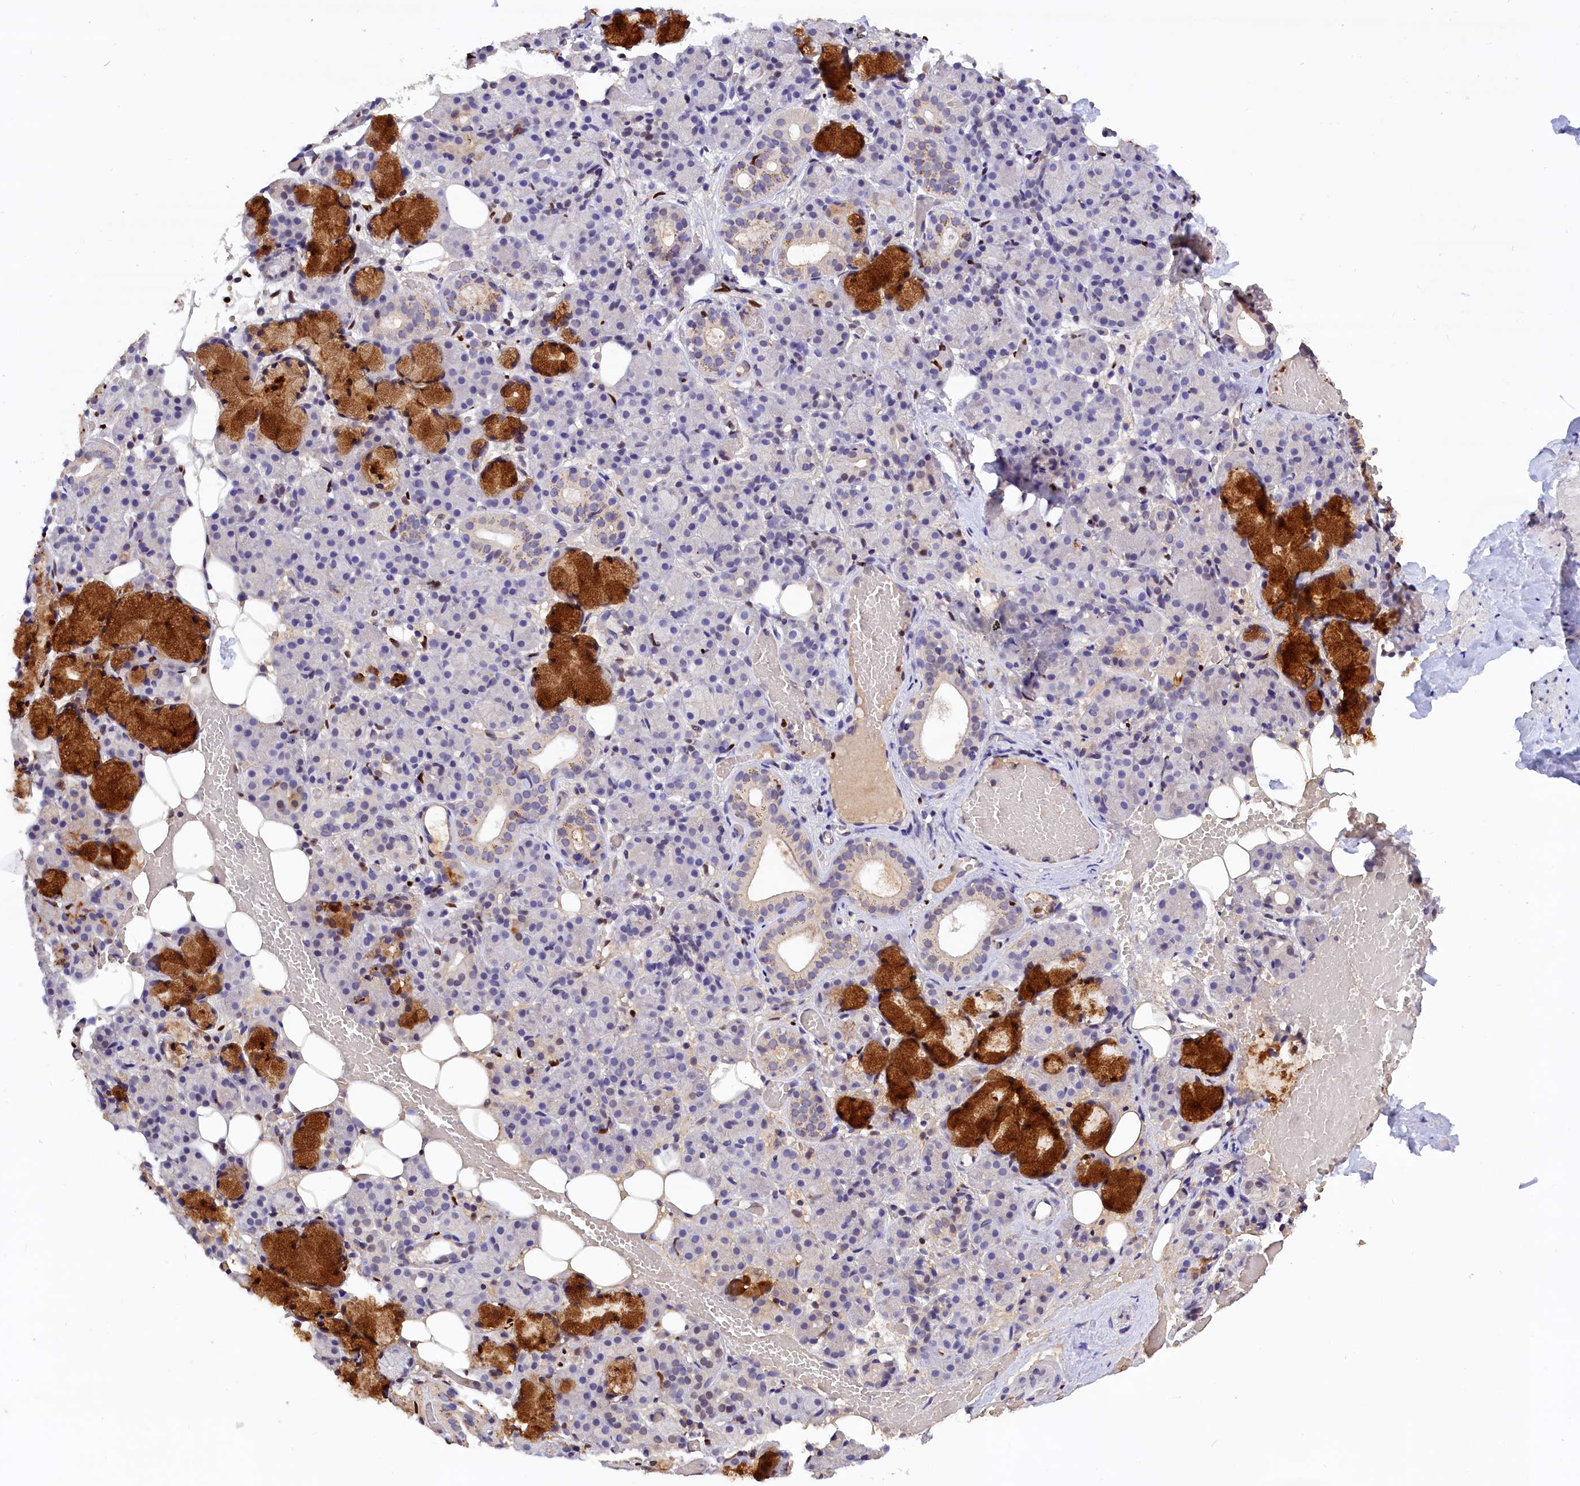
{"staining": {"intensity": "strong", "quantity": "<25%", "location": "cytoplasmic/membranous,nuclear"}, "tissue": "salivary gland", "cell_type": "Glandular cells", "image_type": "normal", "snomed": [{"axis": "morphology", "description": "Normal tissue, NOS"}, {"axis": "topography", "description": "Salivary gland"}], "caption": "Strong cytoplasmic/membranous,nuclear expression is appreciated in approximately <25% of glandular cells in benign salivary gland. The protein is stained brown, and the nuclei are stained in blue (DAB IHC with brightfield microscopy, high magnification).", "gene": "BTBD9", "patient": {"sex": "male", "age": 63}}